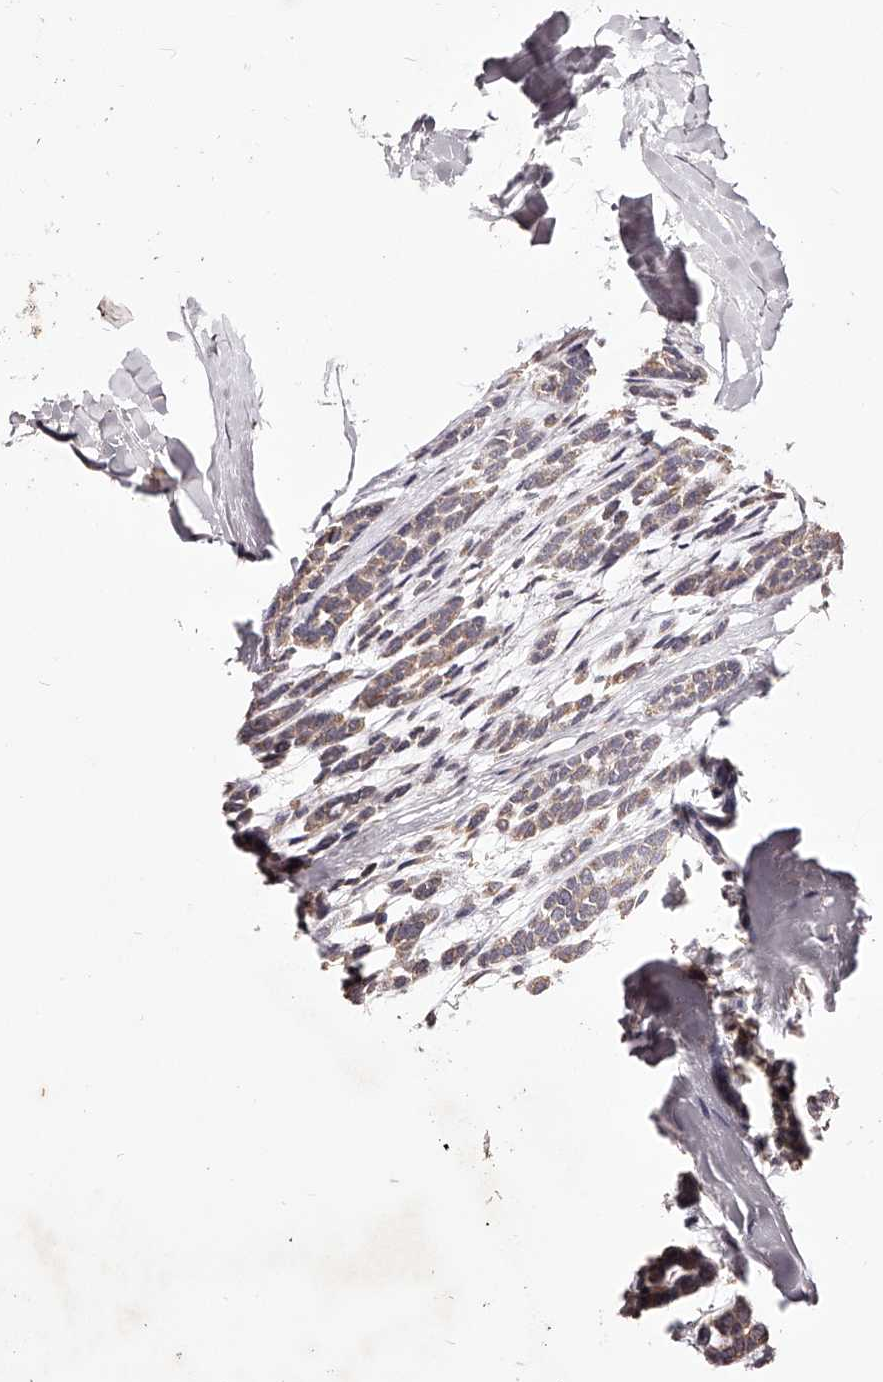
{"staining": {"intensity": "moderate", "quantity": ">75%", "location": "cytoplasmic/membranous"}, "tissue": "head and neck cancer", "cell_type": "Tumor cells", "image_type": "cancer", "snomed": [{"axis": "morphology", "description": "Adenocarcinoma, NOS"}, {"axis": "morphology", "description": "Adenoma, NOS"}, {"axis": "topography", "description": "Head-Neck"}], "caption": "Head and neck adenocarcinoma tissue reveals moderate cytoplasmic/membranous expression in approximately >75% of tumor cells, visualized by immunohistochemistry. Using DAB (brown) and hematoxylin (blue) stains, captured at high magnification using brightfield microscopy.", "gene": "USP21", "patient": {"sex": "female", "age": 55}}